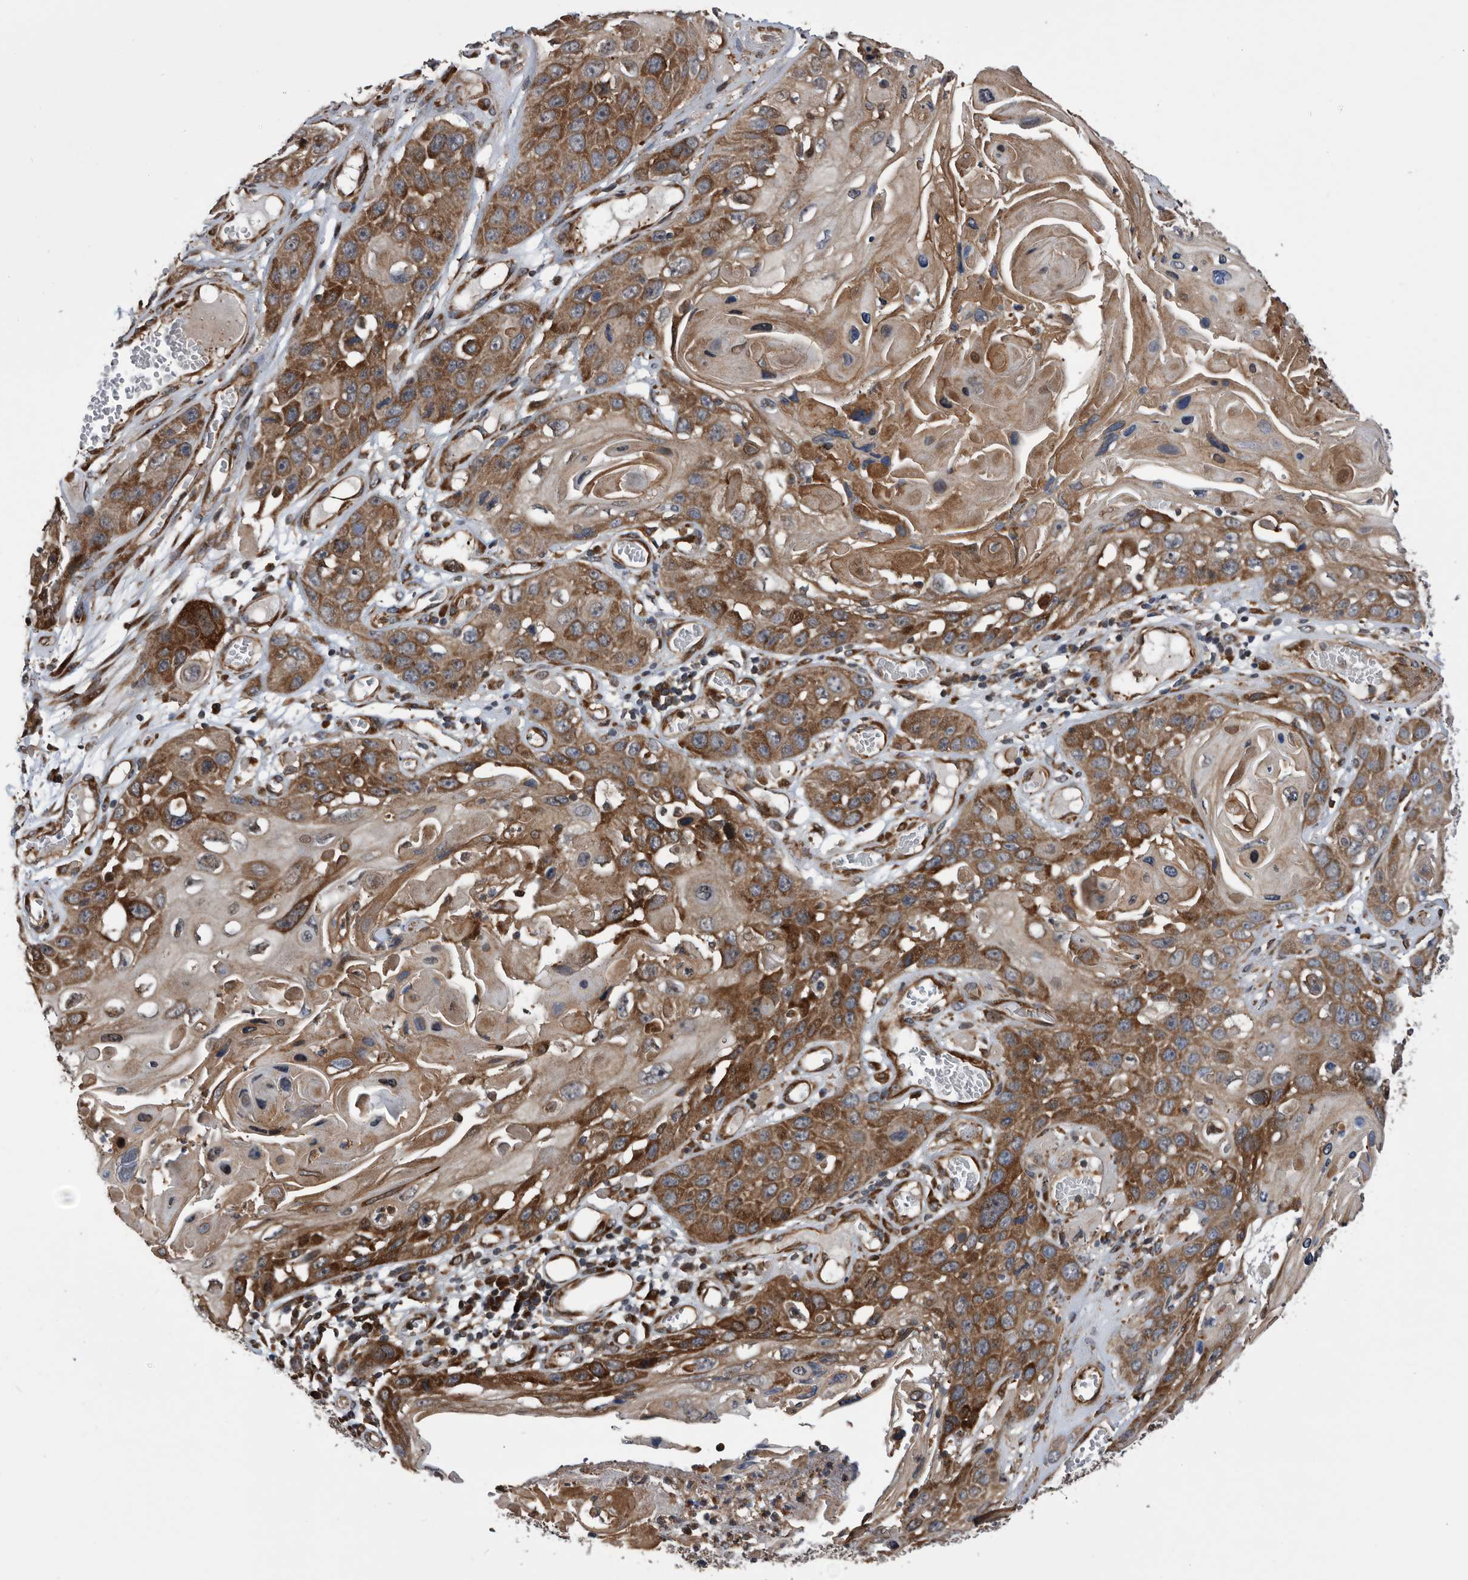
{"staining": {"intensity": "moderate", "quantity": ">75%", "location": "cytoplasmic/membranous"}, "tissue": "skin cancer", "cell_type": "Tumor cells", "image_type": "cancer", "snomed": [{"axis": "morphology", "description": "Squamous cell carcinoma, NOS"}, {"axis": "topography", "description": "Skin"}], "caption": "DAB immunohistochemical staining of human skin cancer (squamous cell carcinoma) displays moderate cytoplasmic/membranous protein positivity in about >75% of tumor cells. Using DAB (3,3'-diaminobenzidine) (brown) and hematoxylin (blue) stains, captured at high magnification using brightfield microscopy.", "gene": "SERINC2", "patient": {"sex": "male", "age": 55}}